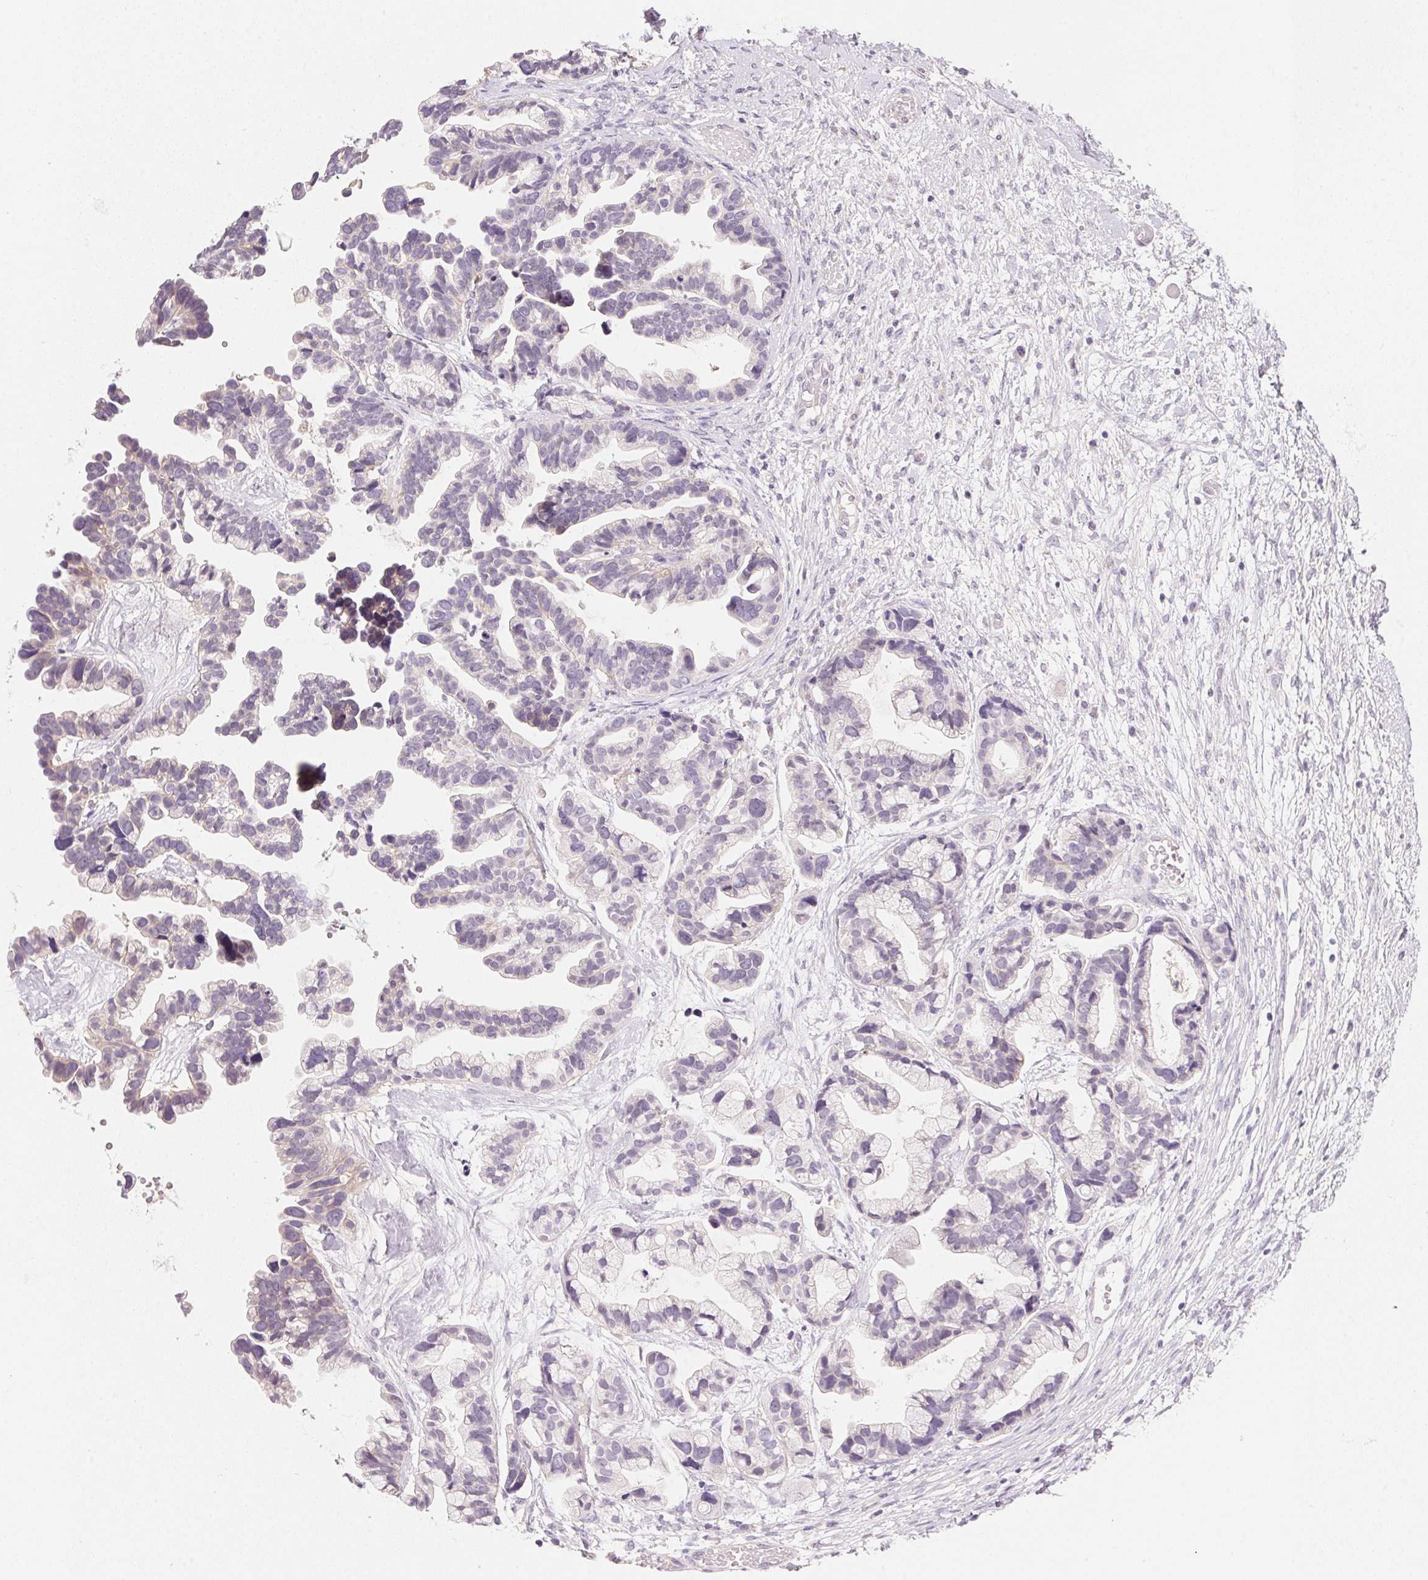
{"staining": {"intensity": "negative", "quantity": "none", "location": "none"}, "tissue": "ovarian cancer", "cell_type": "Tumor cells", "image_type": "cancer", "snomed": [{"axis": "morphology", "description": "Cystadenocarcinoma, serous, NOS"}, {"axis": "topography", "description": "Ovary"}], "caption": "The photomicrograph displays no significant staining in tumor cells of serous cystadenocarcinoma (ovarian). (Brightfield microscopy of DAB immunohistochemistry at high magnification).", "gene": "MCOLN3", "patient": {"sex": "female", "age": 56}}